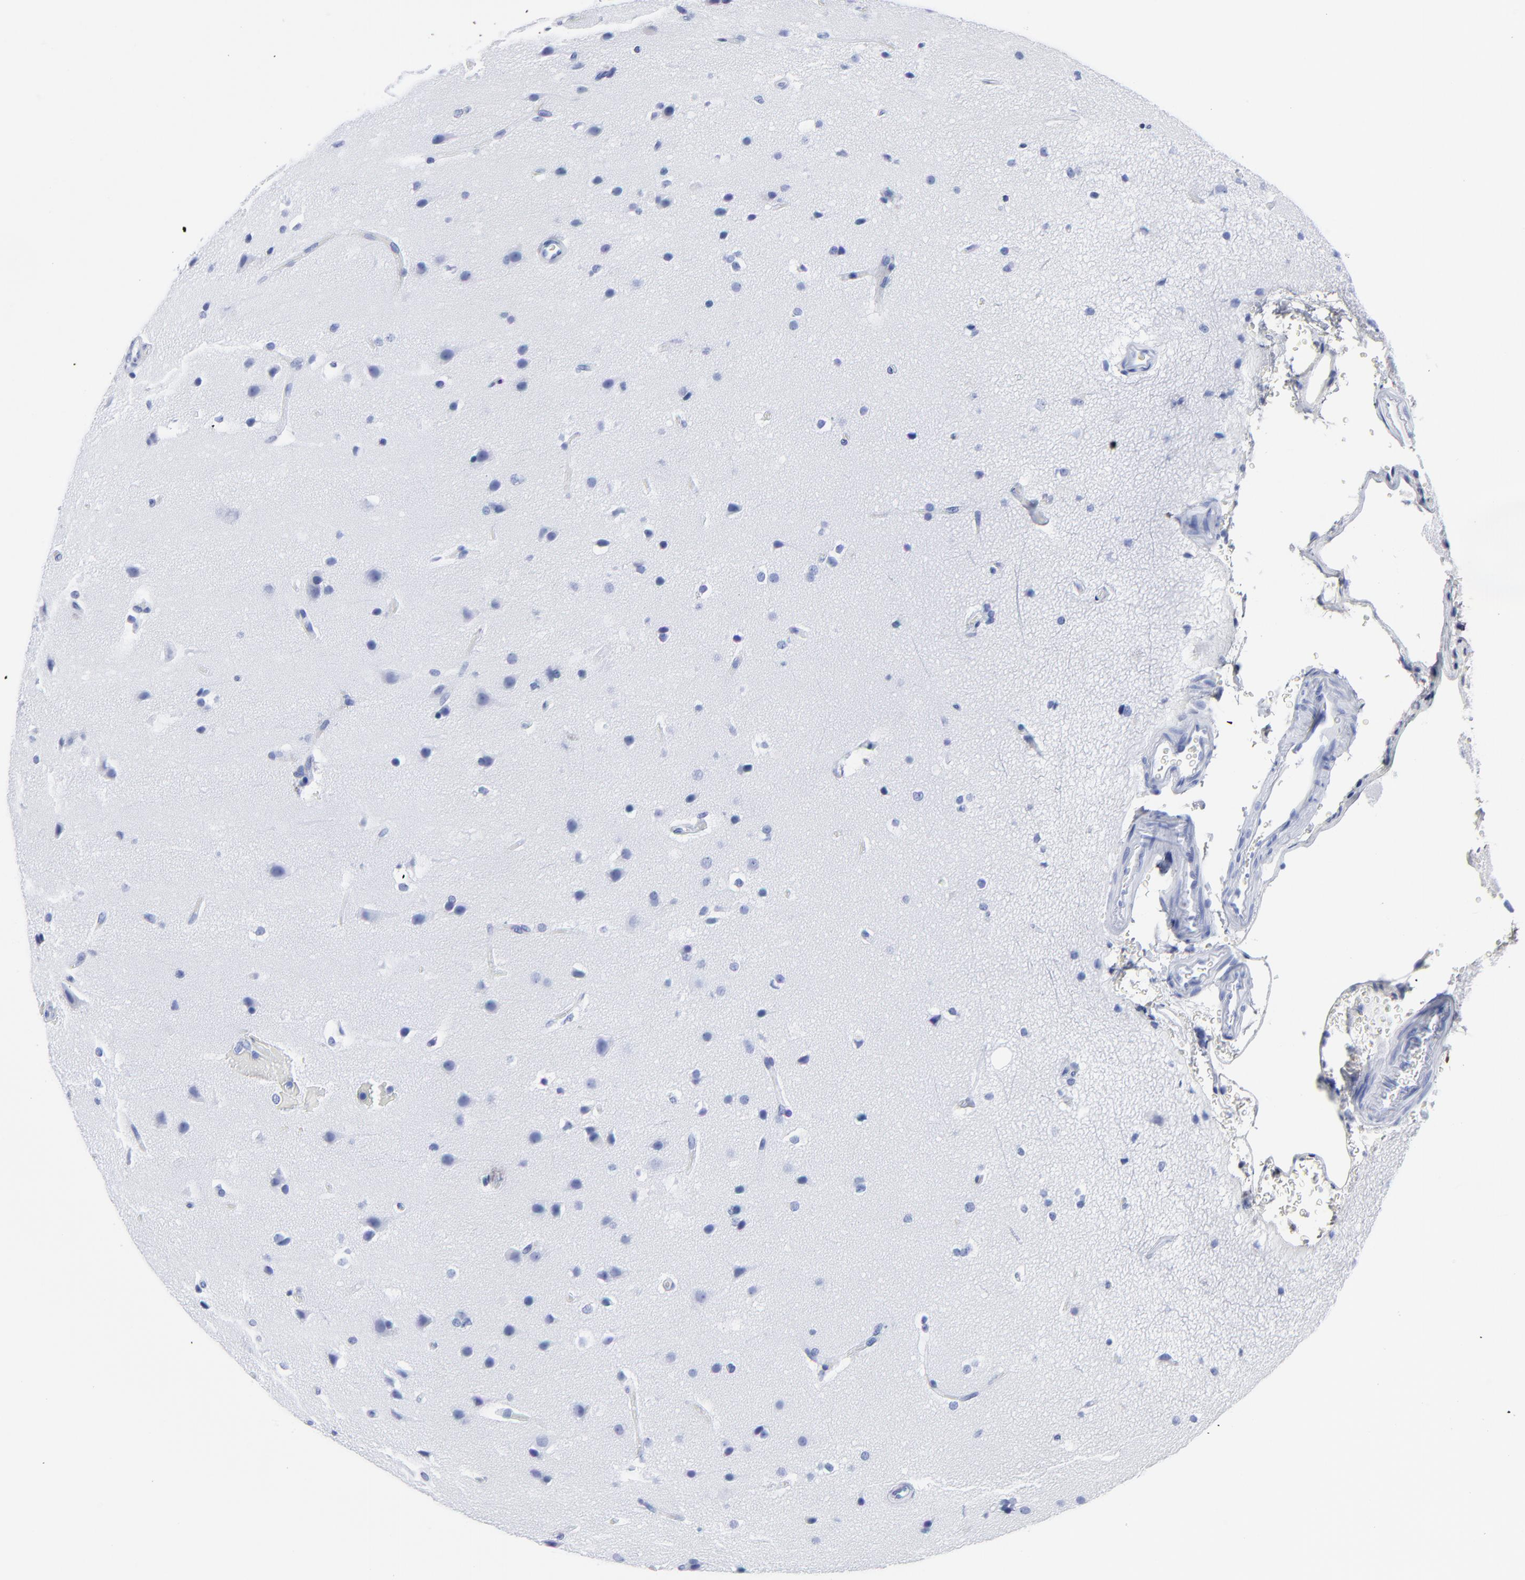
{"staining": {"intensity": "negative", "quantity": "none", "location": "none"}, "tissue": "glioma", "cell_type": "Tumor cells", "image_type": "cancer", "snomed": [{"axis": "morphology", "description": "Glioma, malignant, Low grade"}, {"axis": "topography", "description": "Cerebral cortex"}], "caption": "Glioma was stained to show a protein in brown. There is no significant expression in tumor cells.", "gene": "DCN", "patient": {"sex": "female", "age": 47}}